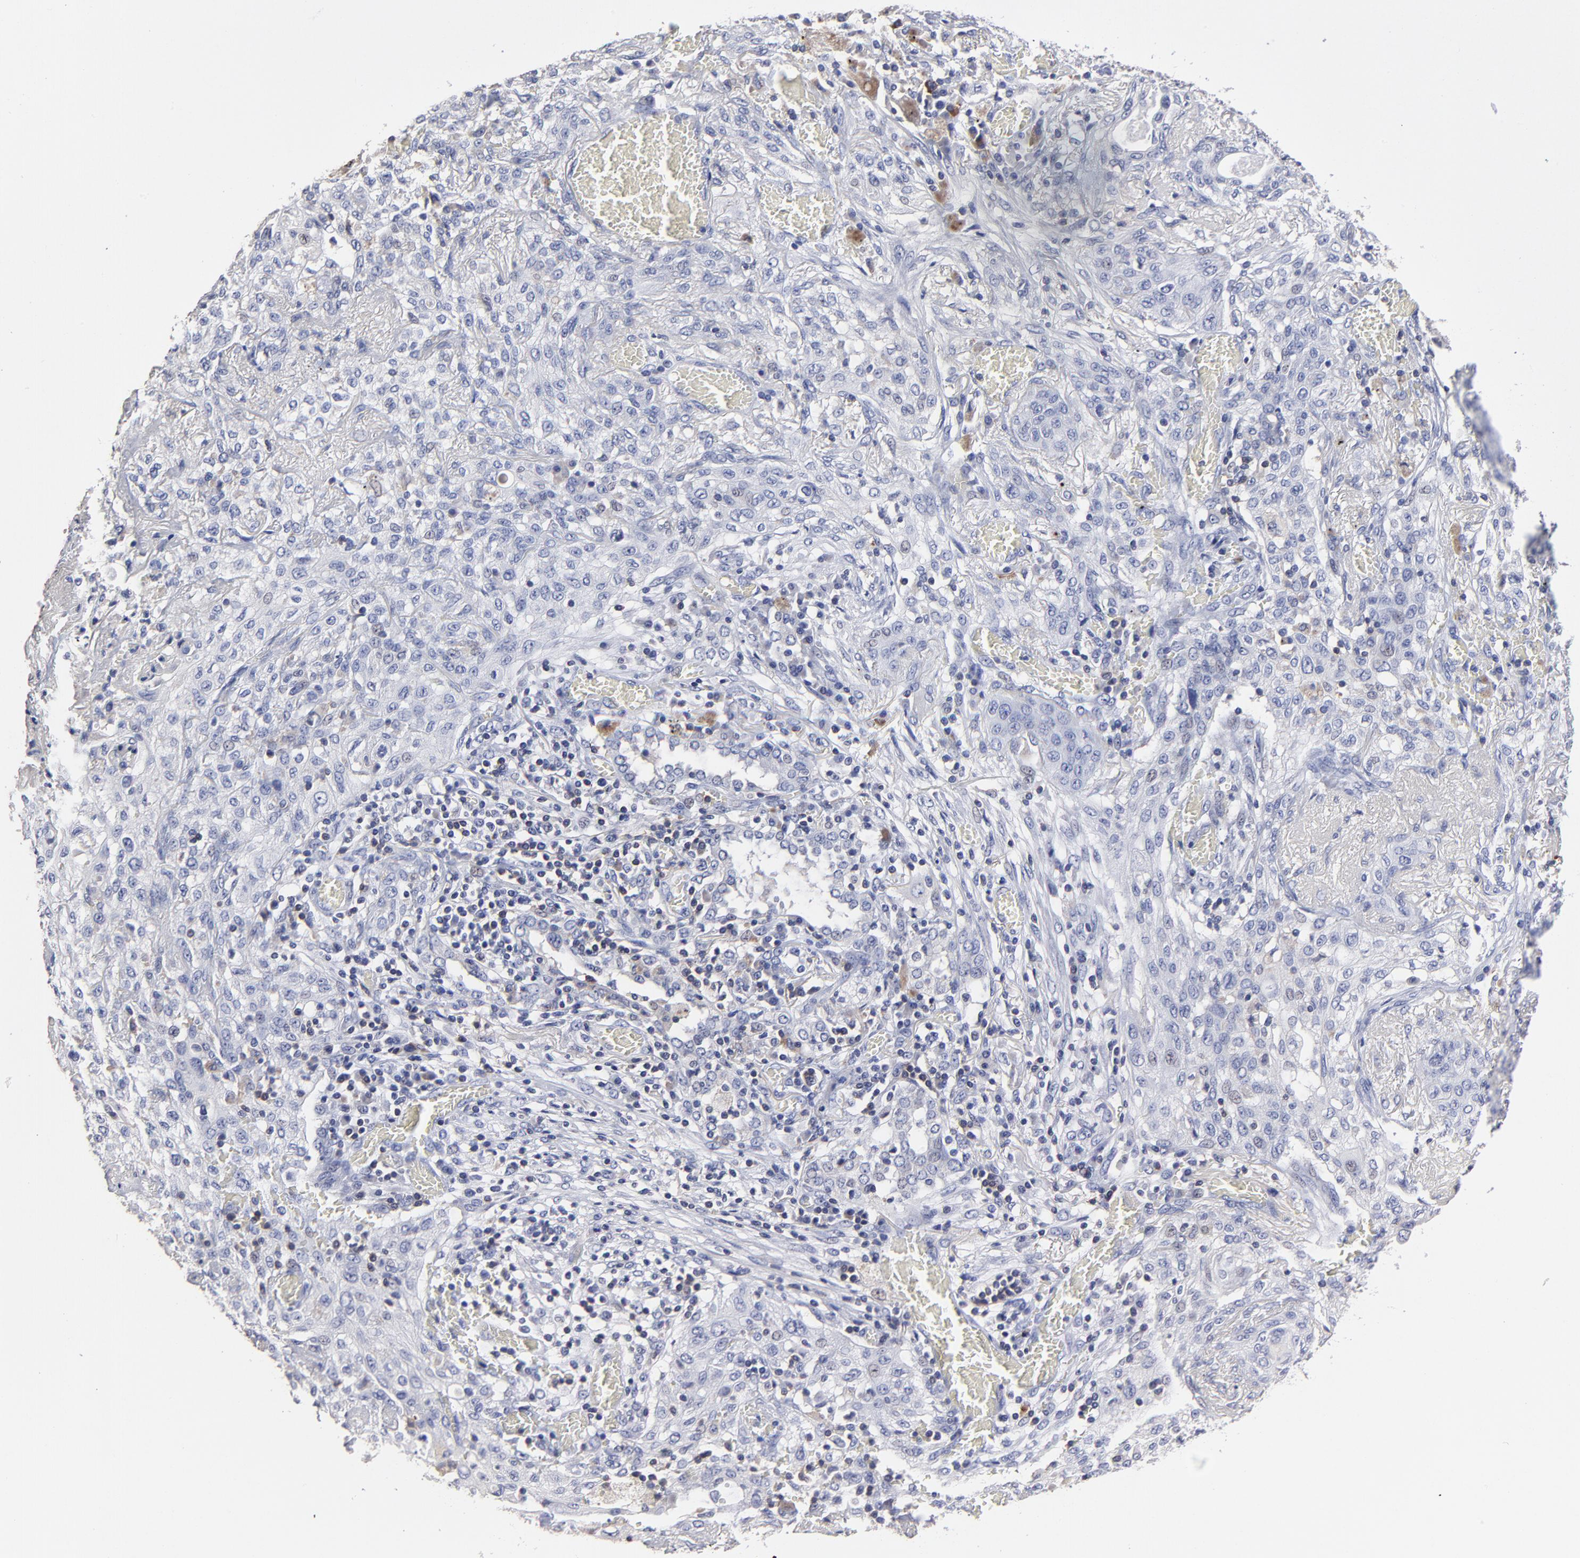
{"staining": {"intensity": "negative", "quantity": "none", "location": "none"}, "tissue": "lung cancer", "cell_type": "Tumor cells", "image_type": "cancer", "snomed": [{"axis": "morphology", "description": "Squamous cell carcinoma, NOS"}, {"axis": "topography", "description": "Lung"}], "caption": "Tumor cells show no significant protein expression in lung squamous cell carcinoma.", "gene": "TRAT1", "patient": {"sex": "female", "age": 47}}